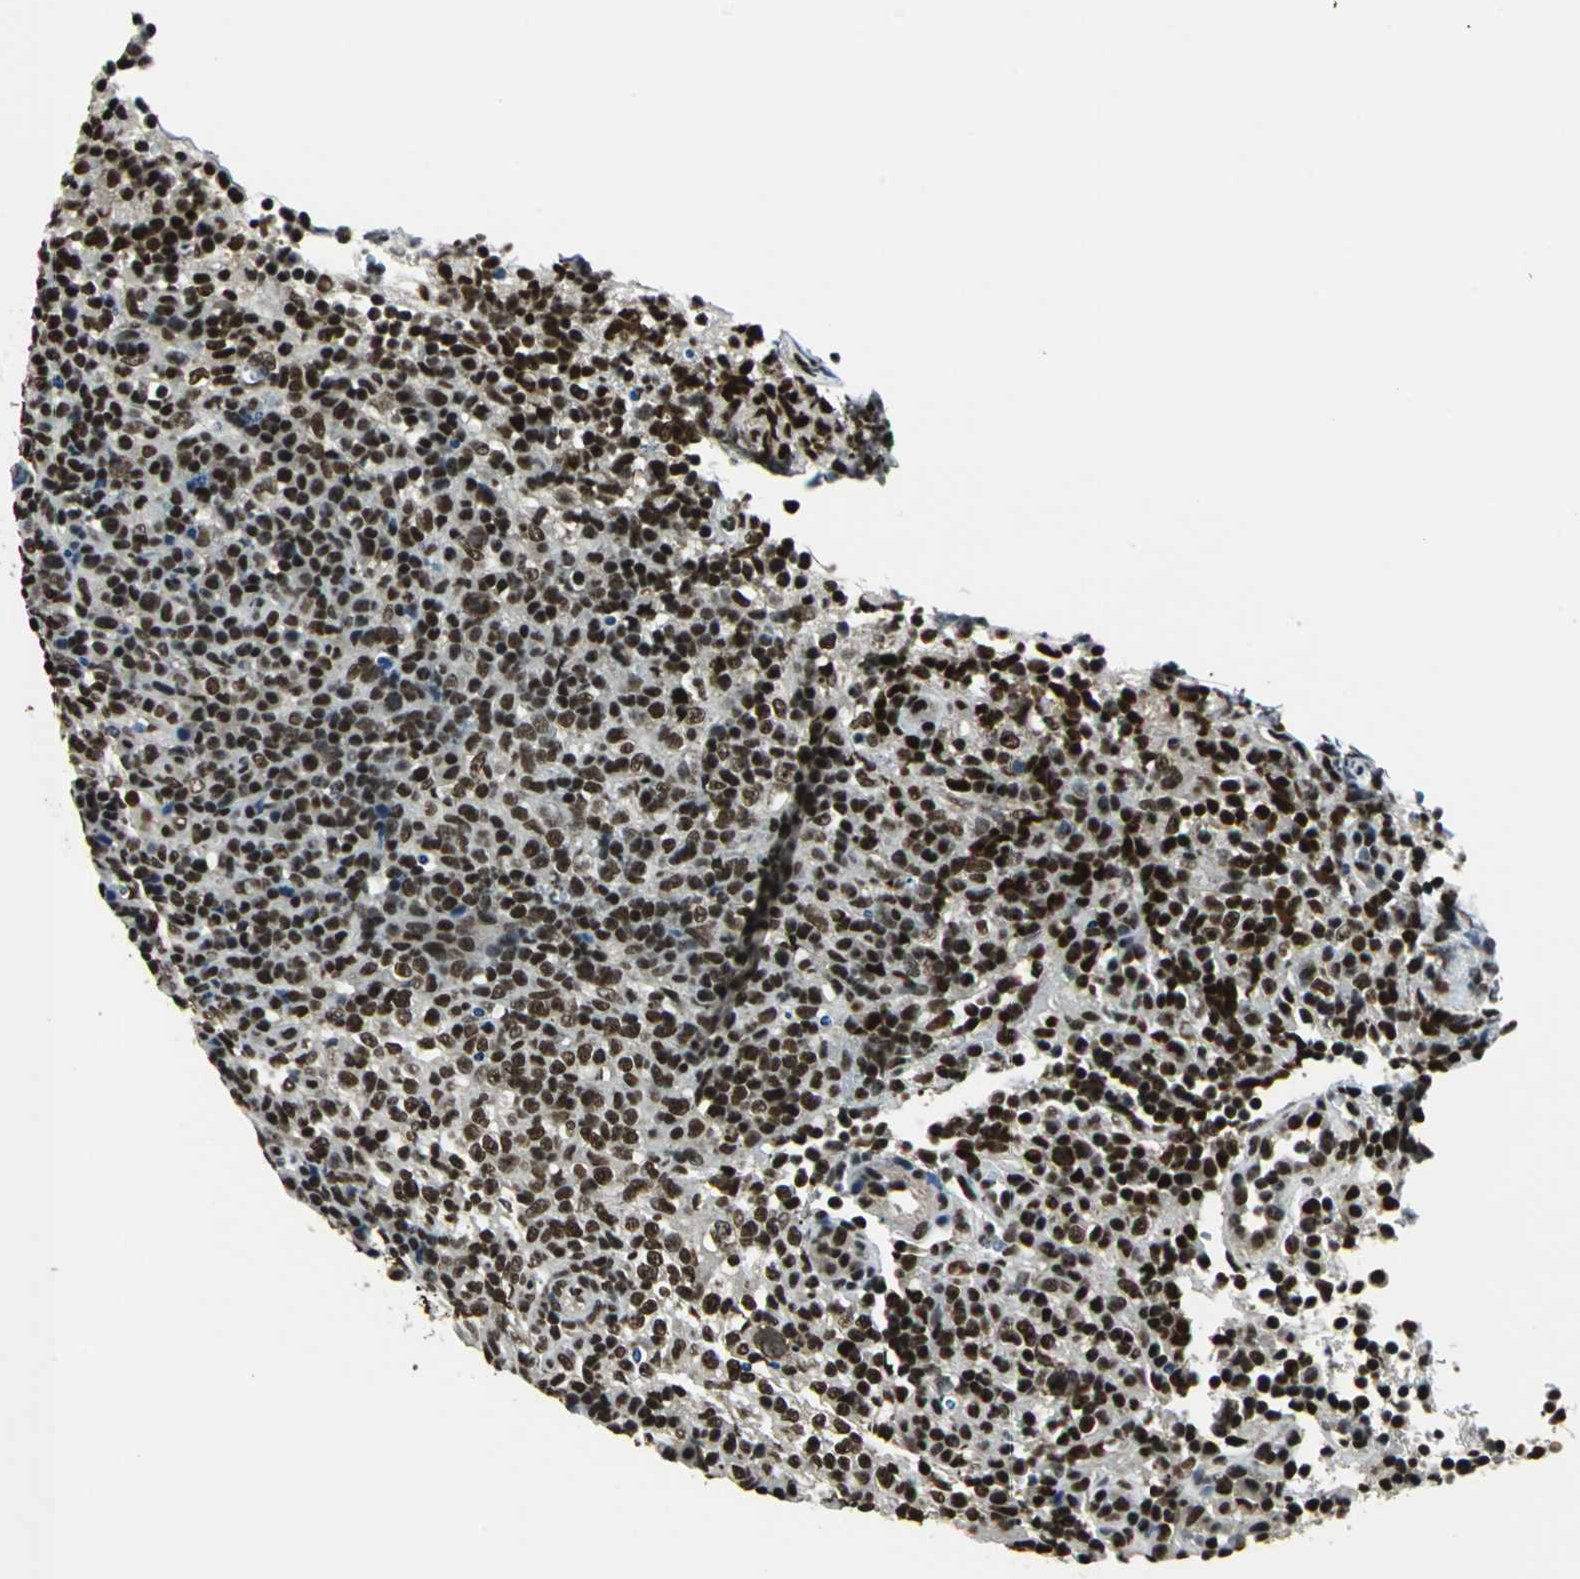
{"staining": {"intensity": "strong", "quantity": ">75%", "location": "nuclear"}, "tissue": "lymphoma", "cell_type": "Tumor cells", "image_type": "cancer", "snomed": [{"axis": "morphology", "description": "Malignant lymphoma, non-Hodgkin's type, High grade"}, {"axis": "topography", "description": "Lymph node"}], "caption": "Malignant lymphoma, non-Hodgkin's type (high-grade) stained with DAB immunohistochemistry (IHC) reveals high levels of strong nuclear expression in approximately >75% of tumor cells.", "gene": "RBM14", "patient": {"sex": "female", "age": 76}}